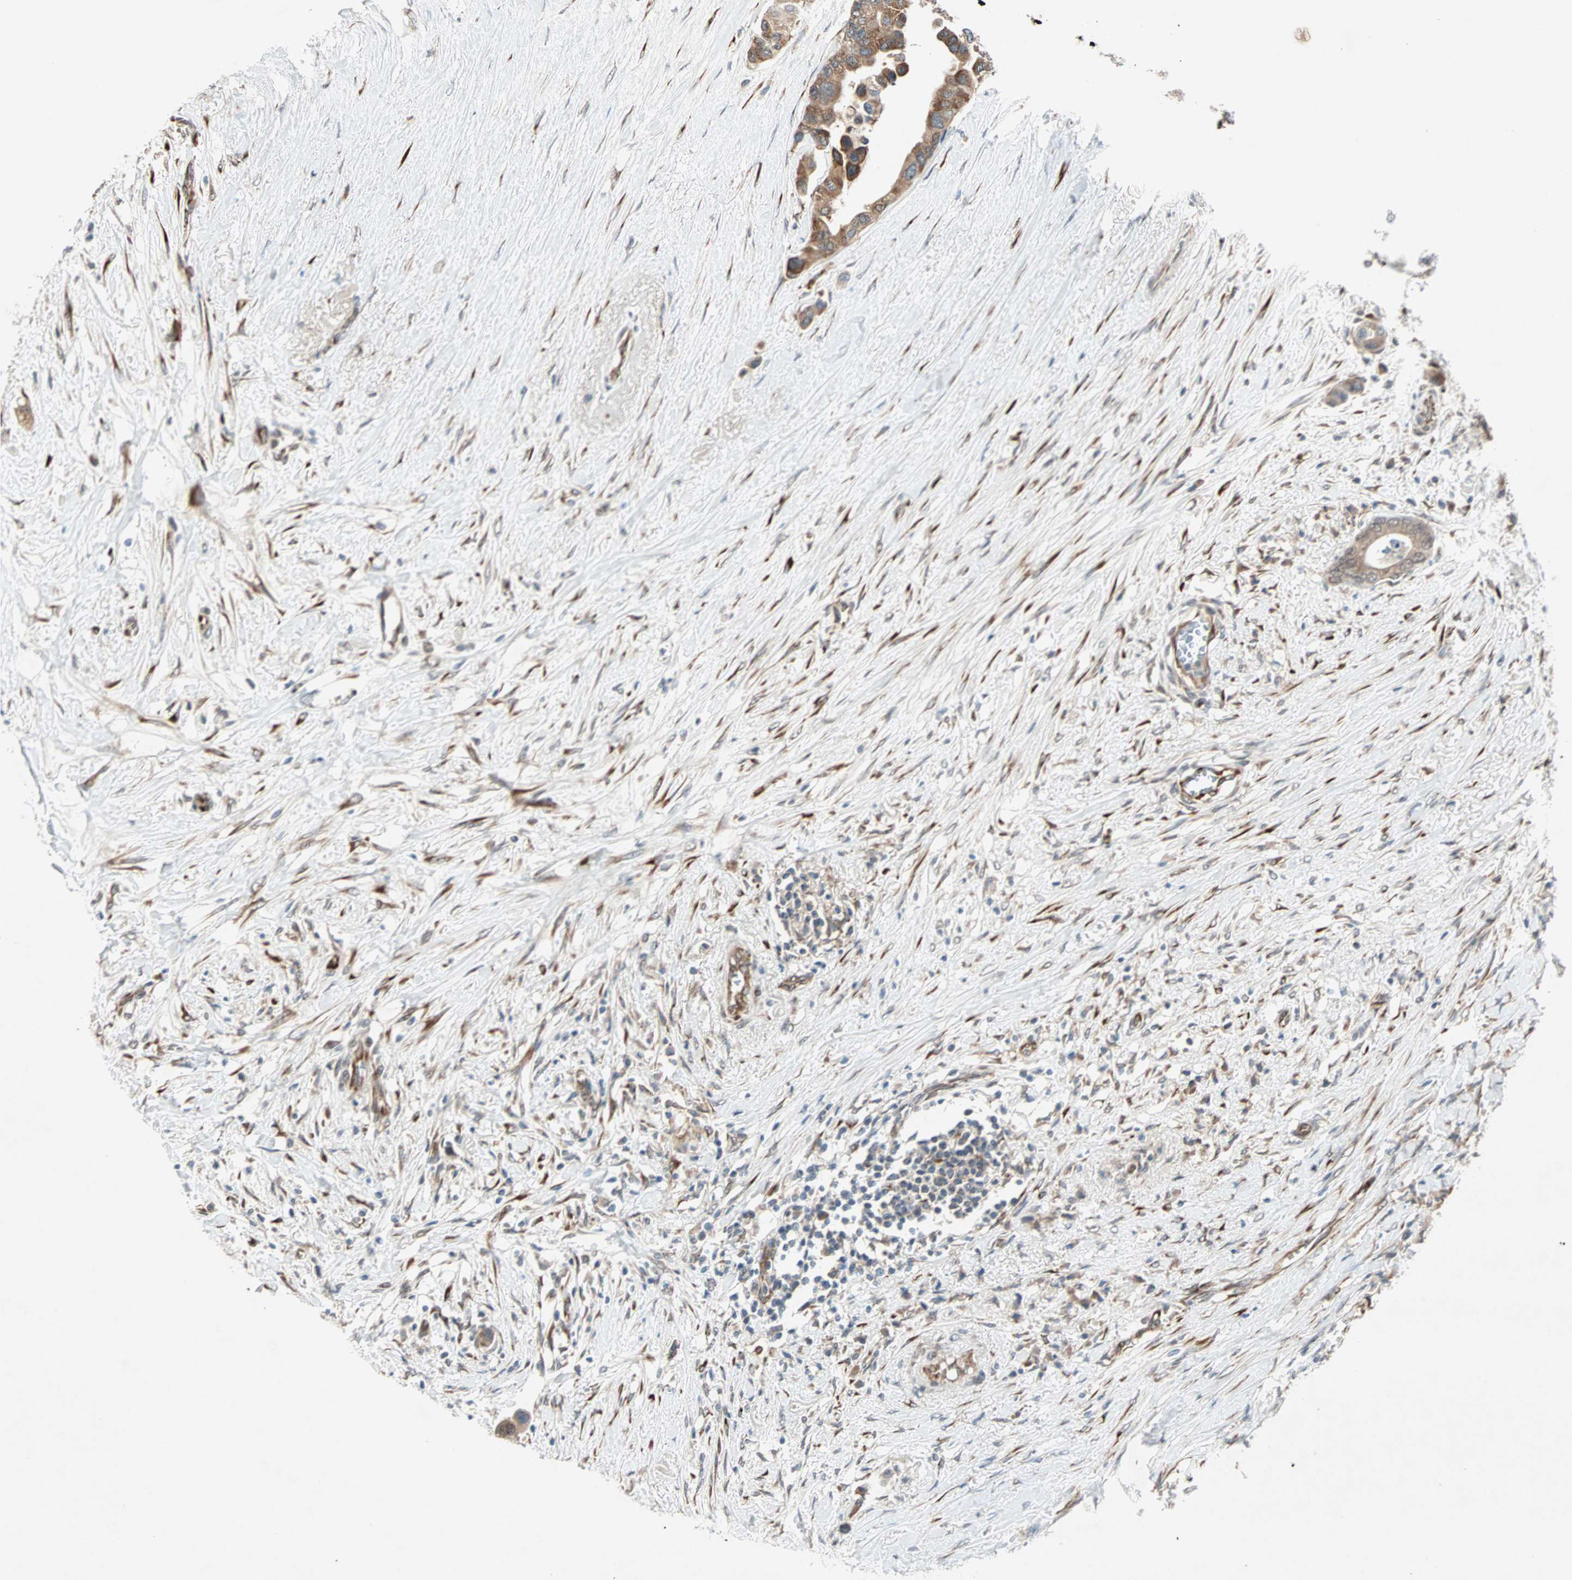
{"staining": {"intensity": "moderate", "quantity": ">75%", "location": "cytoplasmic/membranous"}, "tissue": "colorectal cancer", "cell_type": "Tumor cells", "image_type": "cancer", "snomed": [{"axis": "morphology", "description": "Normal tissue, NOS"}, {"axis": "morphology", "description": "Adenocarcinoma, NOS"}, {"axis": "topography", "description": "Colon"}], "caption": "High-power microscopy captured an IHC histopathology image of colorectal adenocarcinoma, revealing moderate cytoplasmic/membranous staining in about >75% of tumor cells.", "gene": "ZNF37A", "patient": {"sex": "male", "age": 82}}